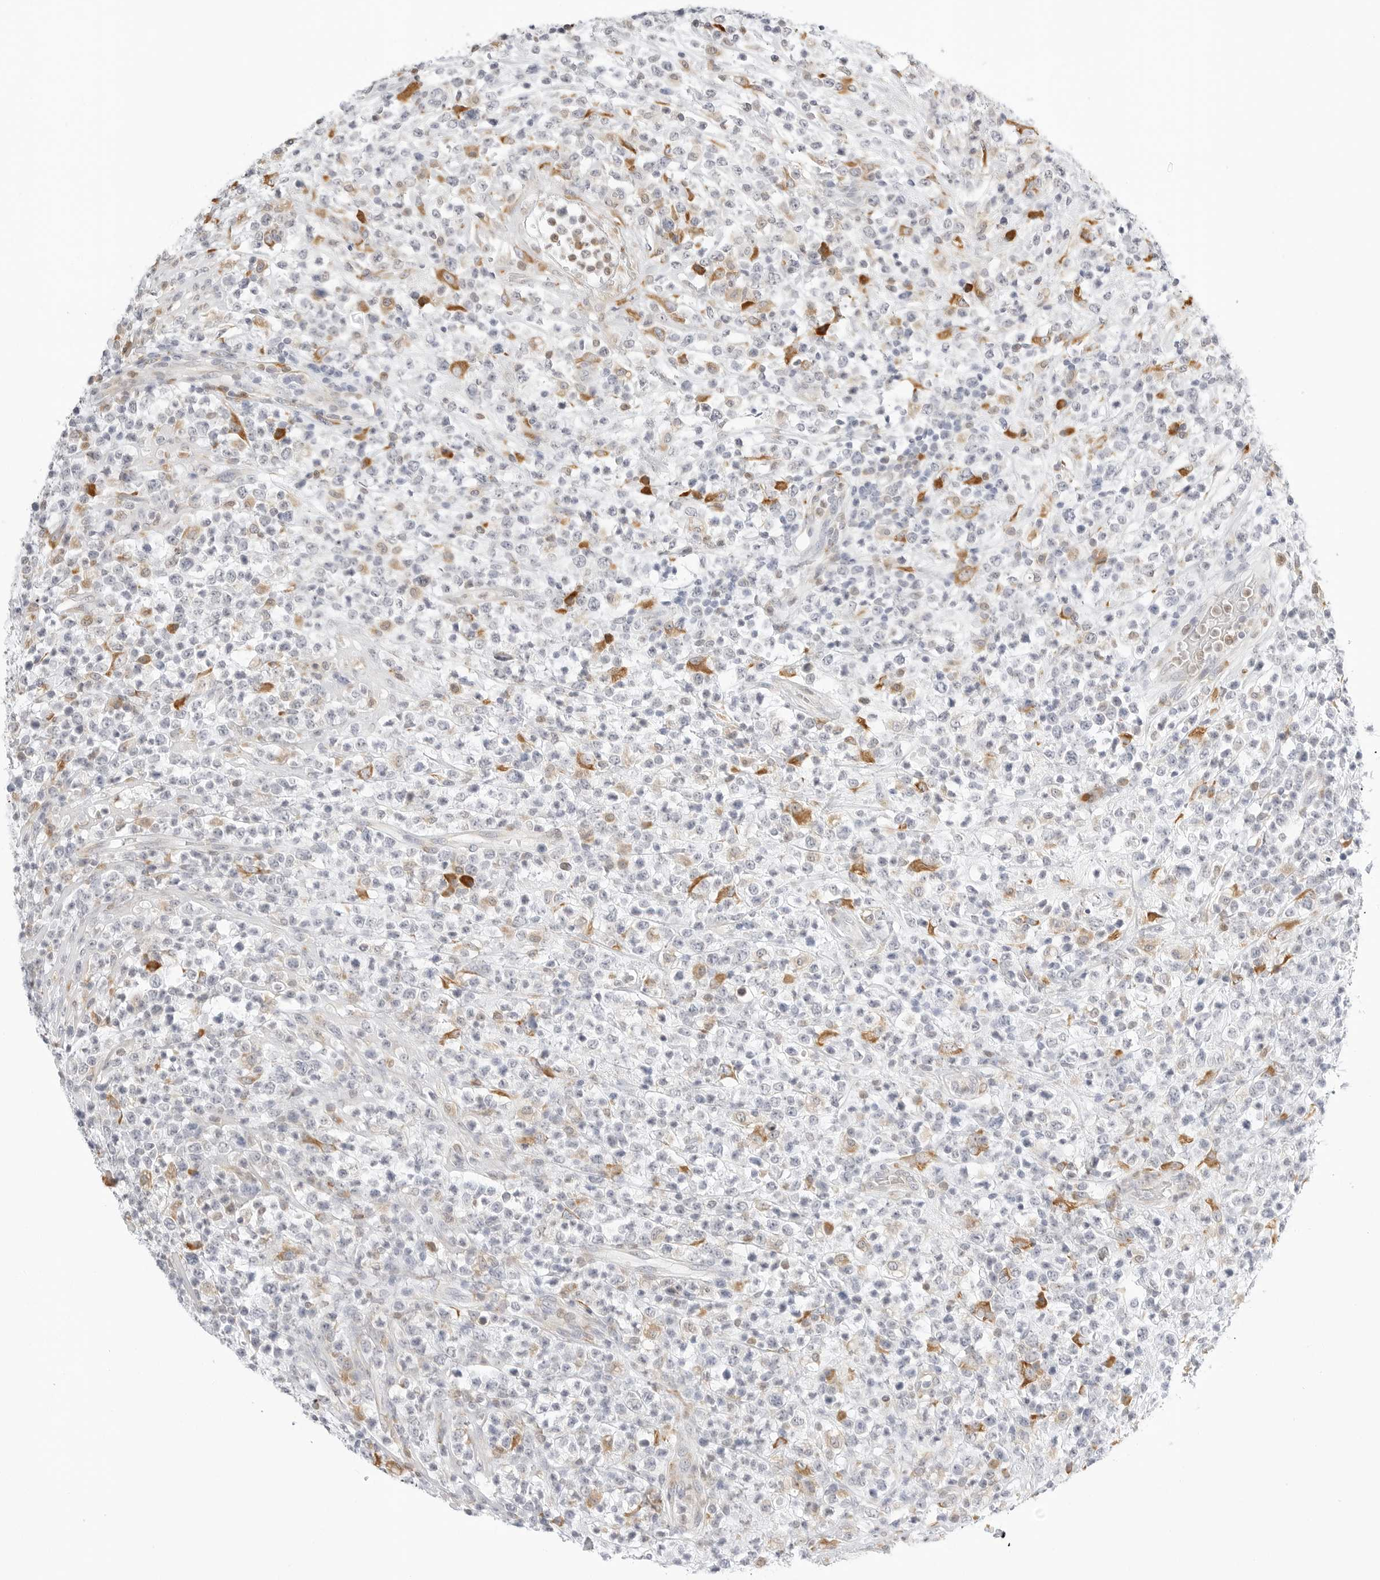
{"staining": {"intensity": "negative", "quantity": "none", "location": "none"}, "tissue": "lymphoma", "cell_type": "Tumor cells", "image_type": "cancer", "snomed": [{"axis": "morphology", "description": "Malignant lymphoma, non-Hodgkin's type, High grade"}, {"axis": "topography", "description": "Colon"}], "caption": "Immunohistochemistry (IHC) micrograph of neoplastic tissue: human high-grade malignant lymphoma, non-Hodgkin's type stained with DAB (3,3'-diaminobenzidine) displays no significant protein staining in tumor cells. Nuclei are stained in blue.", "gene": "THEM4", "patient": {"sex": "female", "age": 53}}